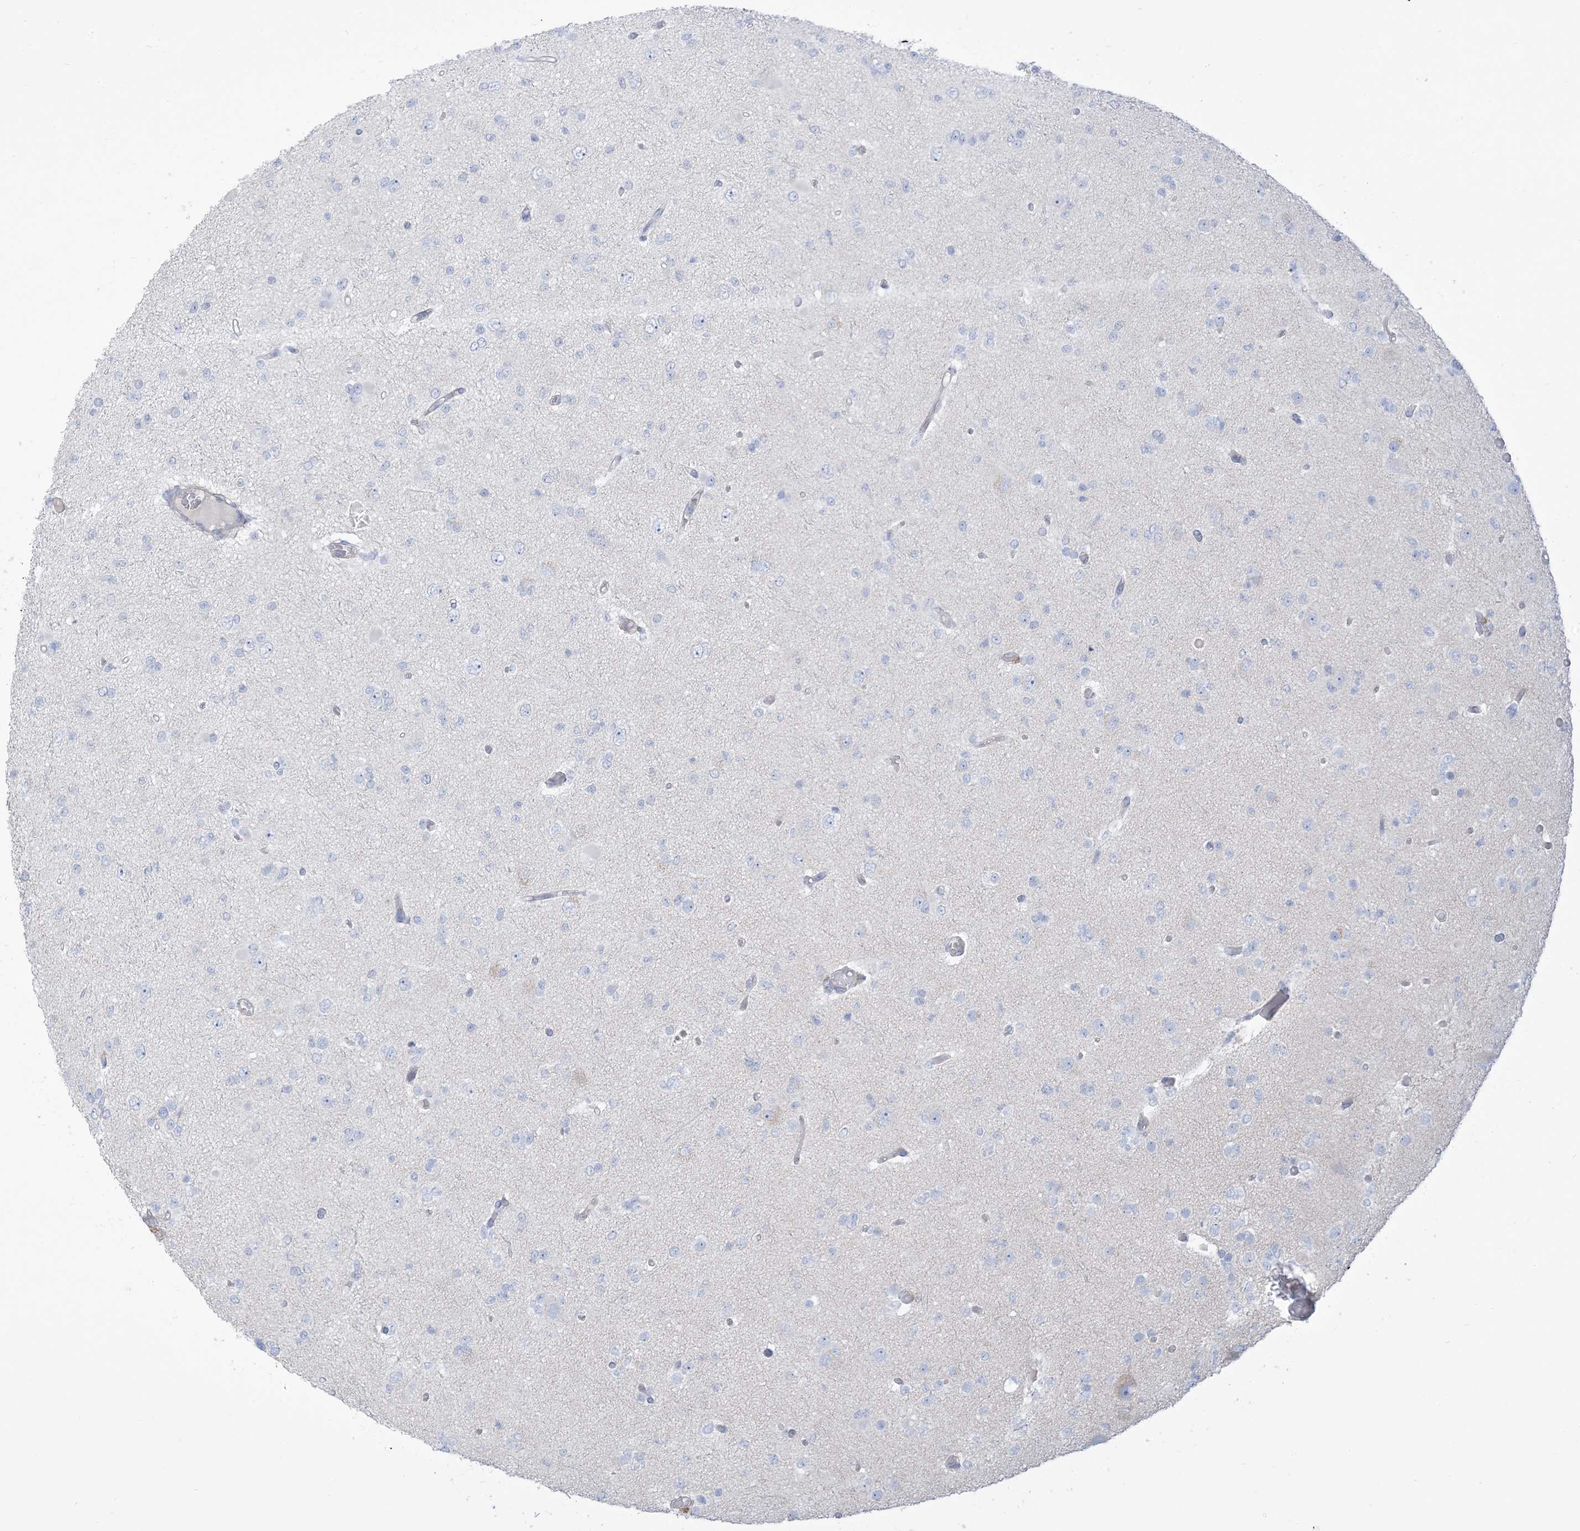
{"staining": {"intensity": "negative", "quantity": "none", "location": "none"}, "tissue": "glioma", "cell_type": "Tumor cells", "image_type": "cancer", "snomed": [{"axis": "morphology", "description": "Glioma, malignant, Low grade"}, {"axis": "topography", "description": "Brain"}], "caption": "Immunohistochemical staining of glioma demonstrates no significant expression in tumor cells.", "gene": "MTHFD2L", "patient": {"sex": "female", "age": 22}}